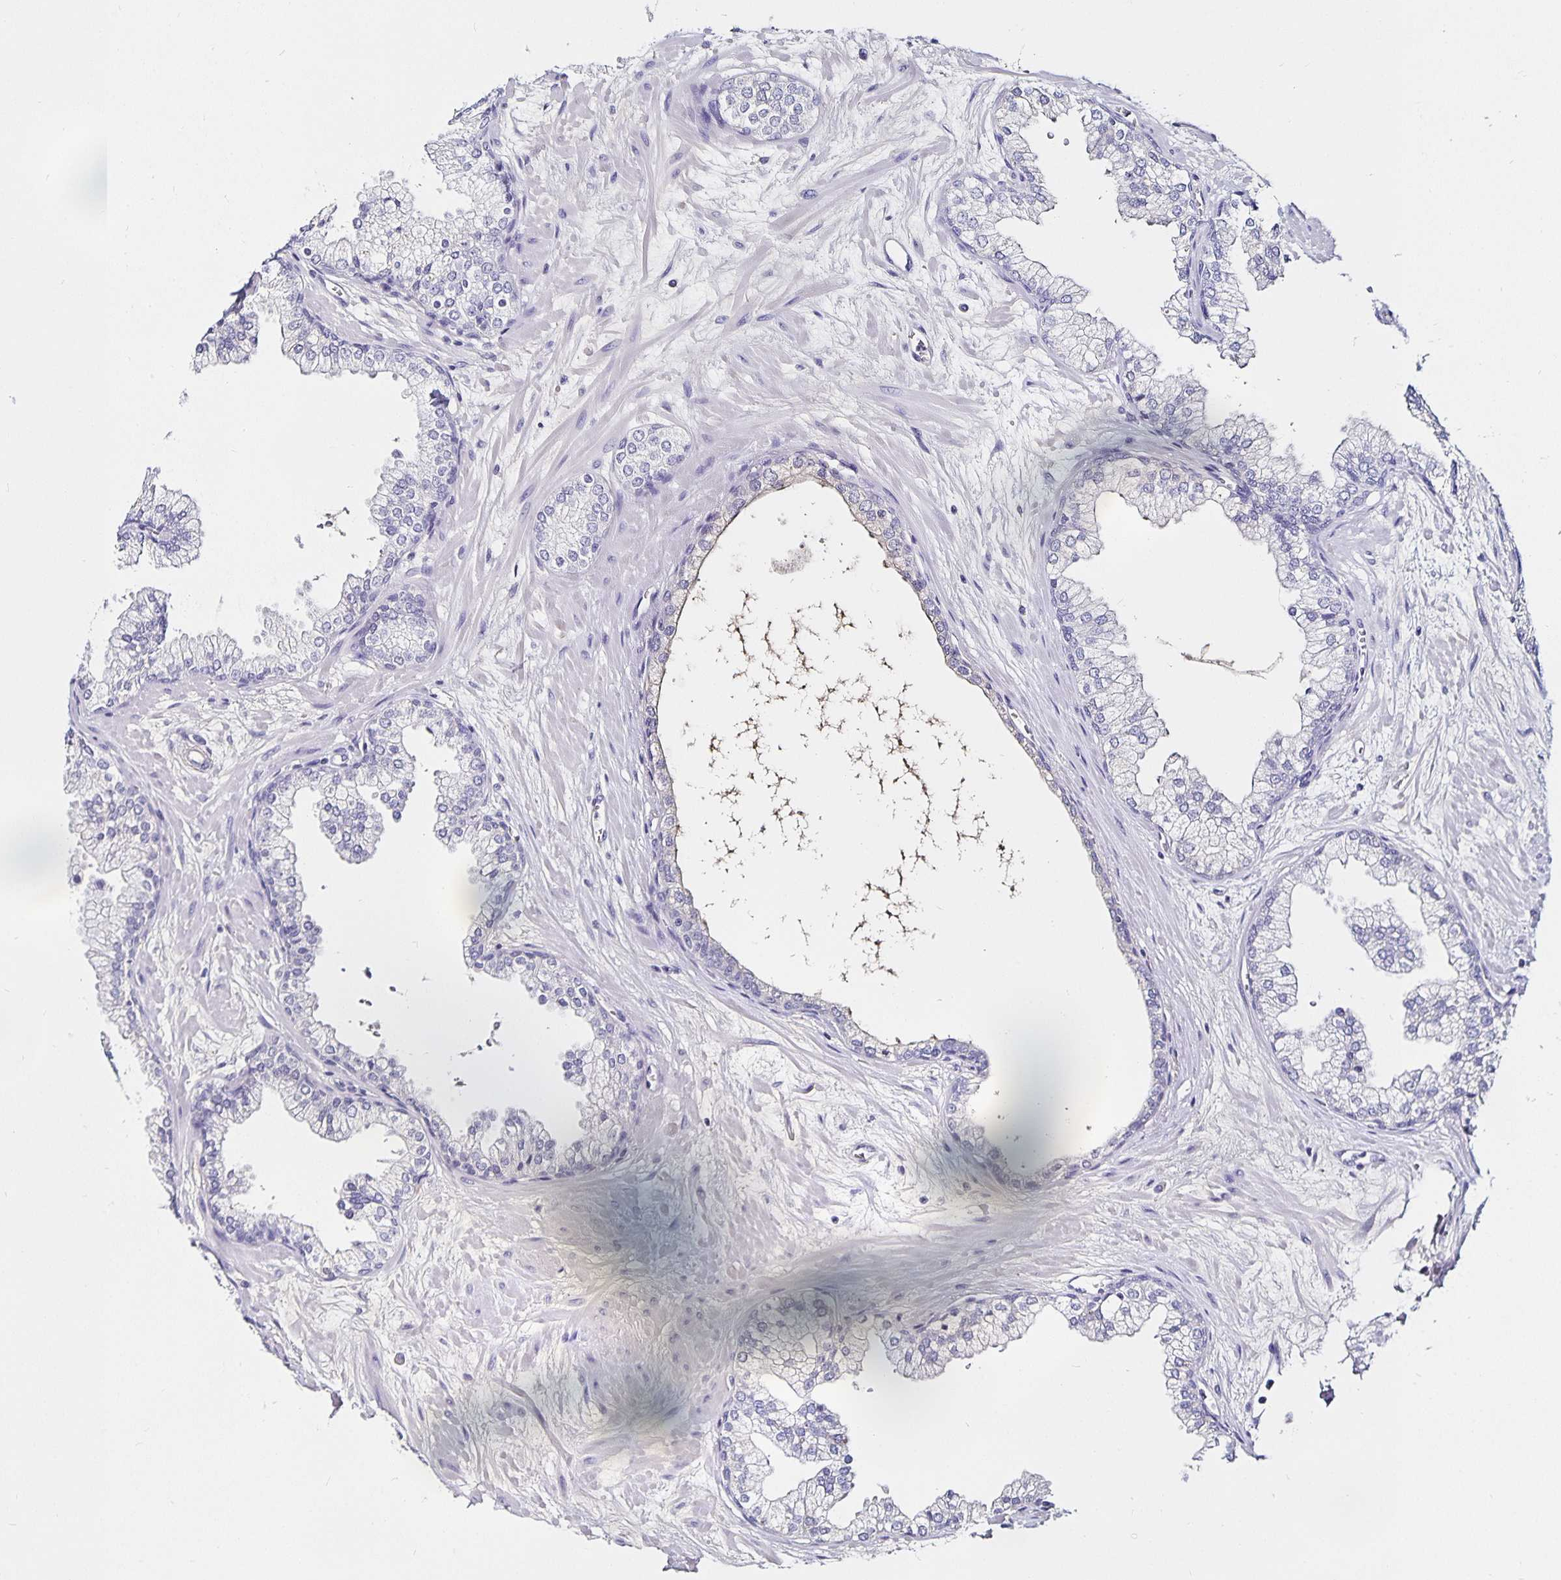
{"staining": {"intensity": "negative", "quantity": "none", "location": "none"}, "tissue": "prostate", "cell_type": "Glandular cells", "image_type": "normal", "snomed": [{"axis": "morphology", "description": "Normal tissue, NOS"}, {"axis": "topography", "description": "Prostate"}, {"axis": "topography", "description": "Peripheral nerve tissue"}], "caption": "Immunohistochemical staining of unremarkable prostate shows no significant staining in glandular cells.", "gene": "TTR", "patient": {"sex": "male", "age": 61}}